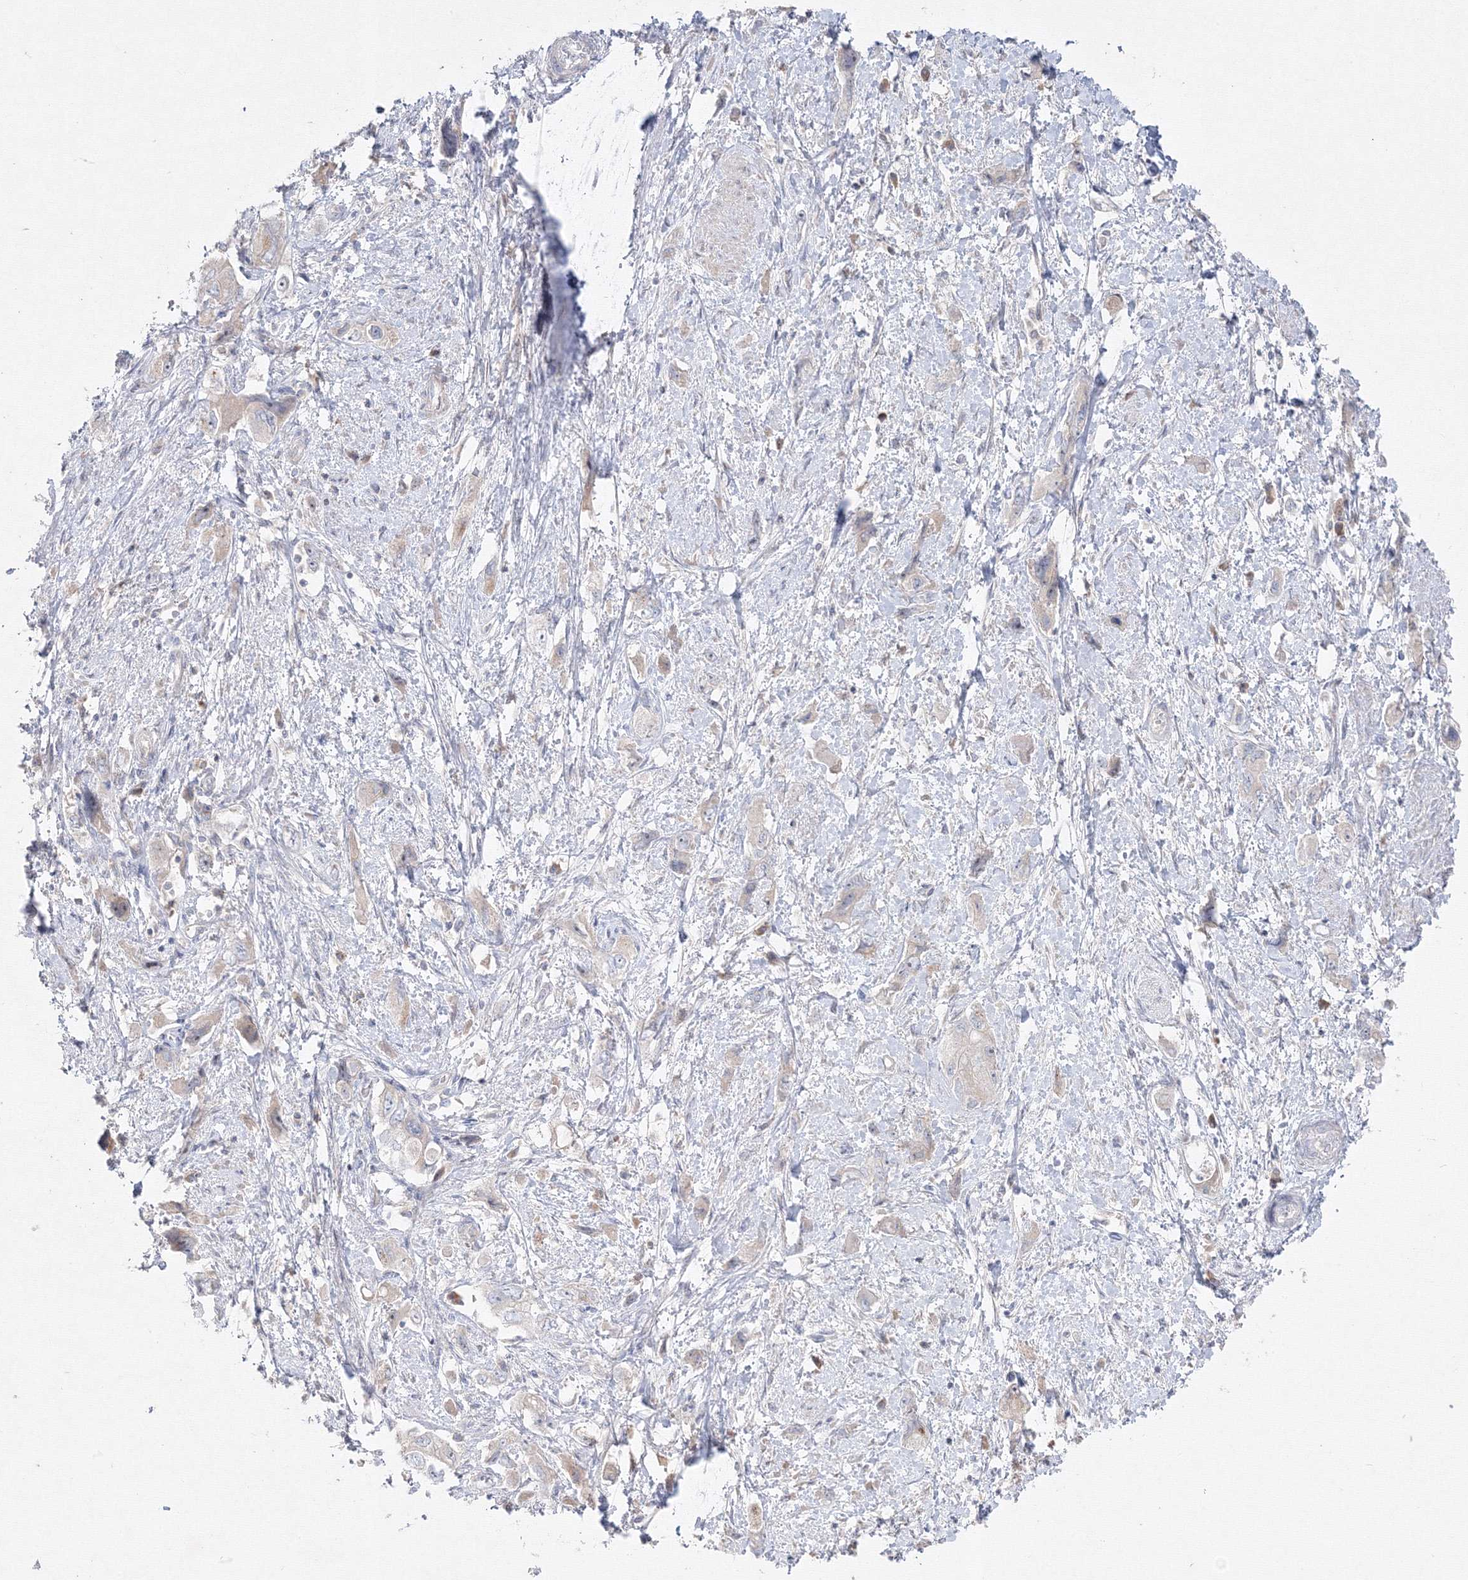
{"staining": {"intensity": "weak", "quantity": "<25%", "location": "cytoplasmic/membranous"}, "tissue": "pancreatic cancer", "cell_type": "Tumor cells", "image_type": "cancer", "snomed": [{"axis": "morphology", "description": "Adenocarcinoma, NOS"}, {"axis": "topography", "description": "Pancreas"}], "caption": "Tumor cells are negative for protein expression in human adenocarcinoma (pancreatic).", "gene": "FBXL8", "patient": {"sex": "female", "age": 73}}